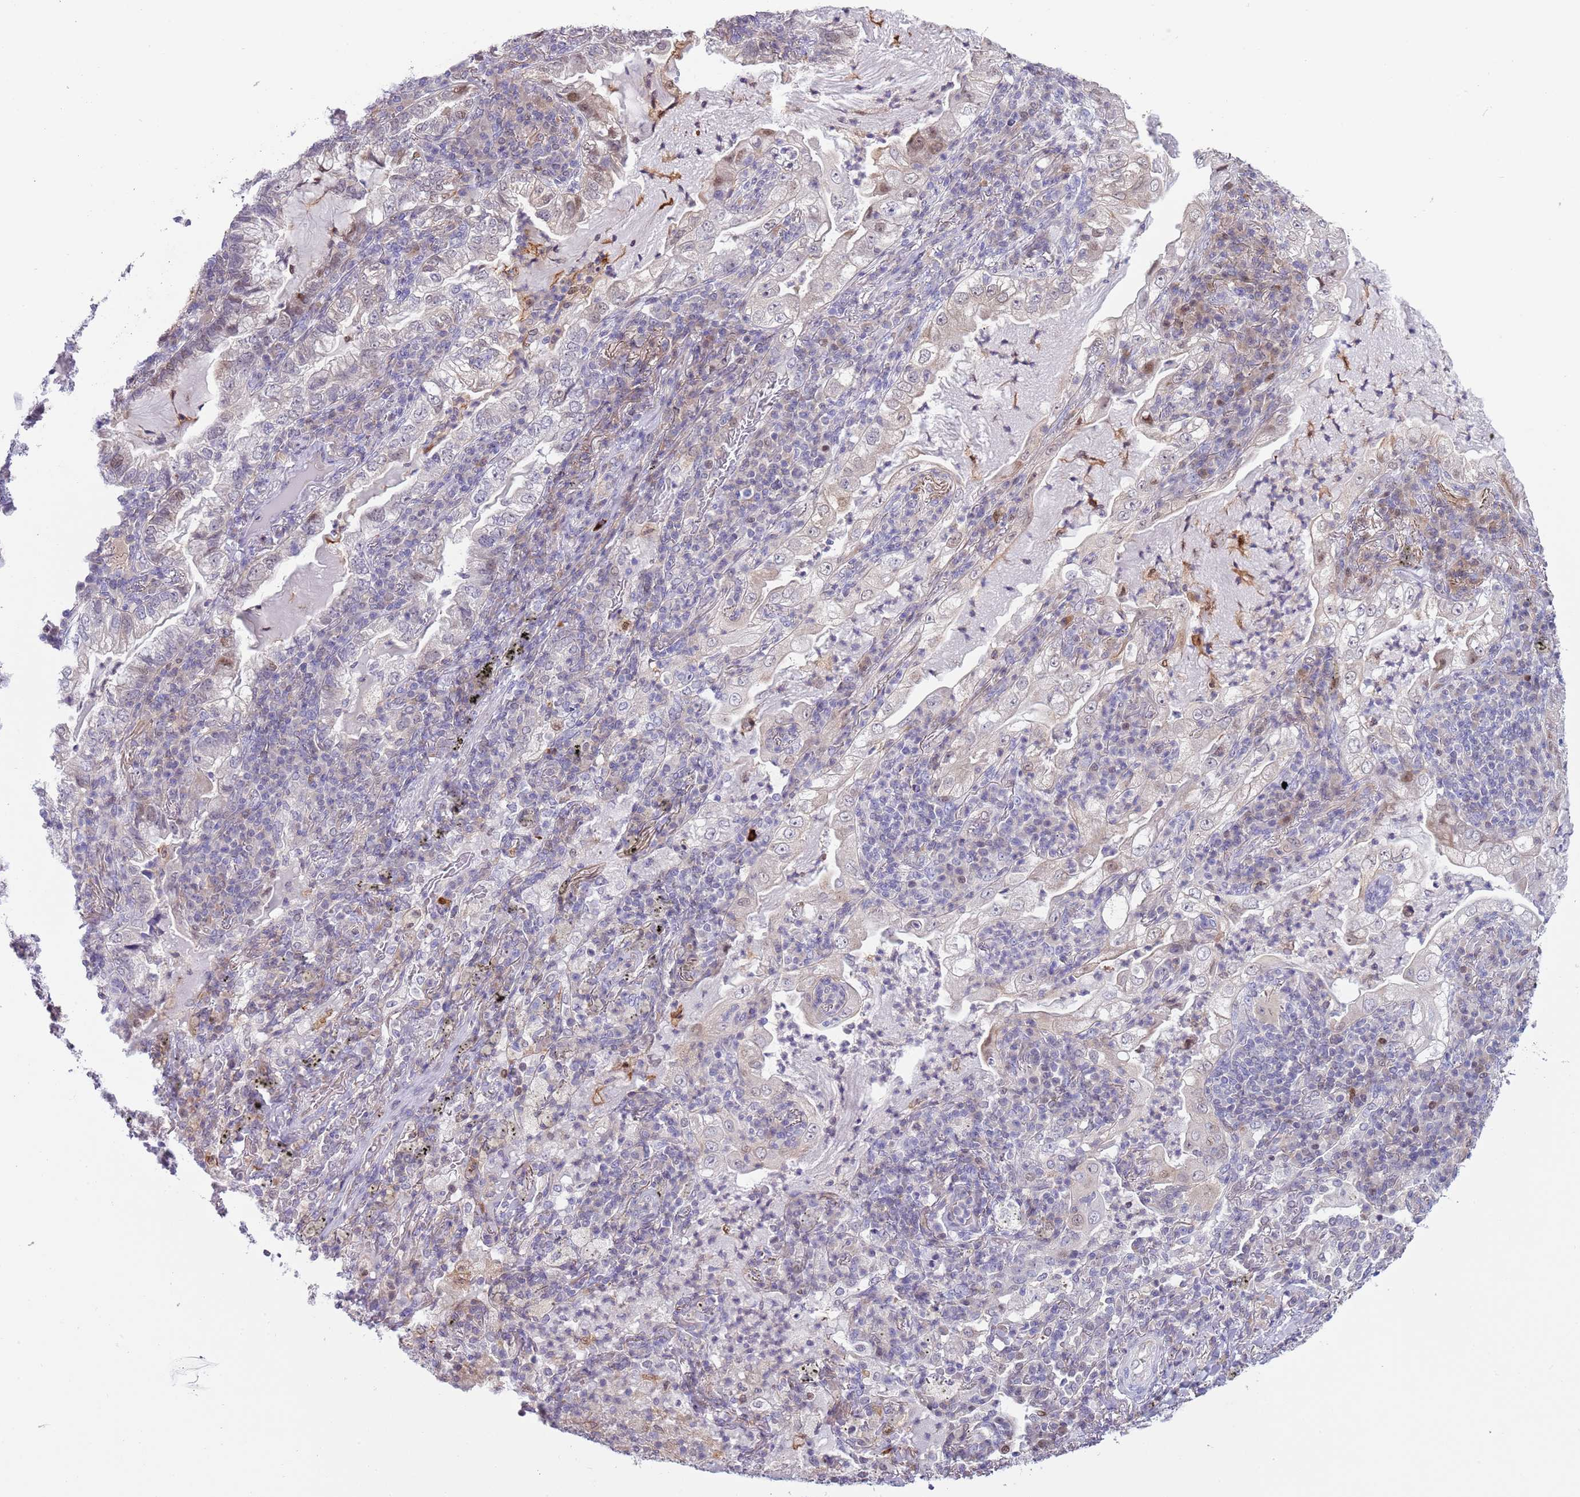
{"staining": {"intensity": "weak", "quantity": "<25%", "location": "cytoplasmic/membranous"}, "tissue": "lung cancer", "cell_type": "Tumor cells", "image_type": "cancer", "snomed": [{"axis": "morphology", "description": "Adenocarcinoma, NOS"}, {"axis": "topography", "description": "Lung"}], "caption": "IHC histopathology image of human lung cancer (adenocarcinoma) stained for a protein (brown), which exhibits no positivity in tumor cells.", "gene": "NBPF6", "patient": {"sex": "female", "age": 73}}